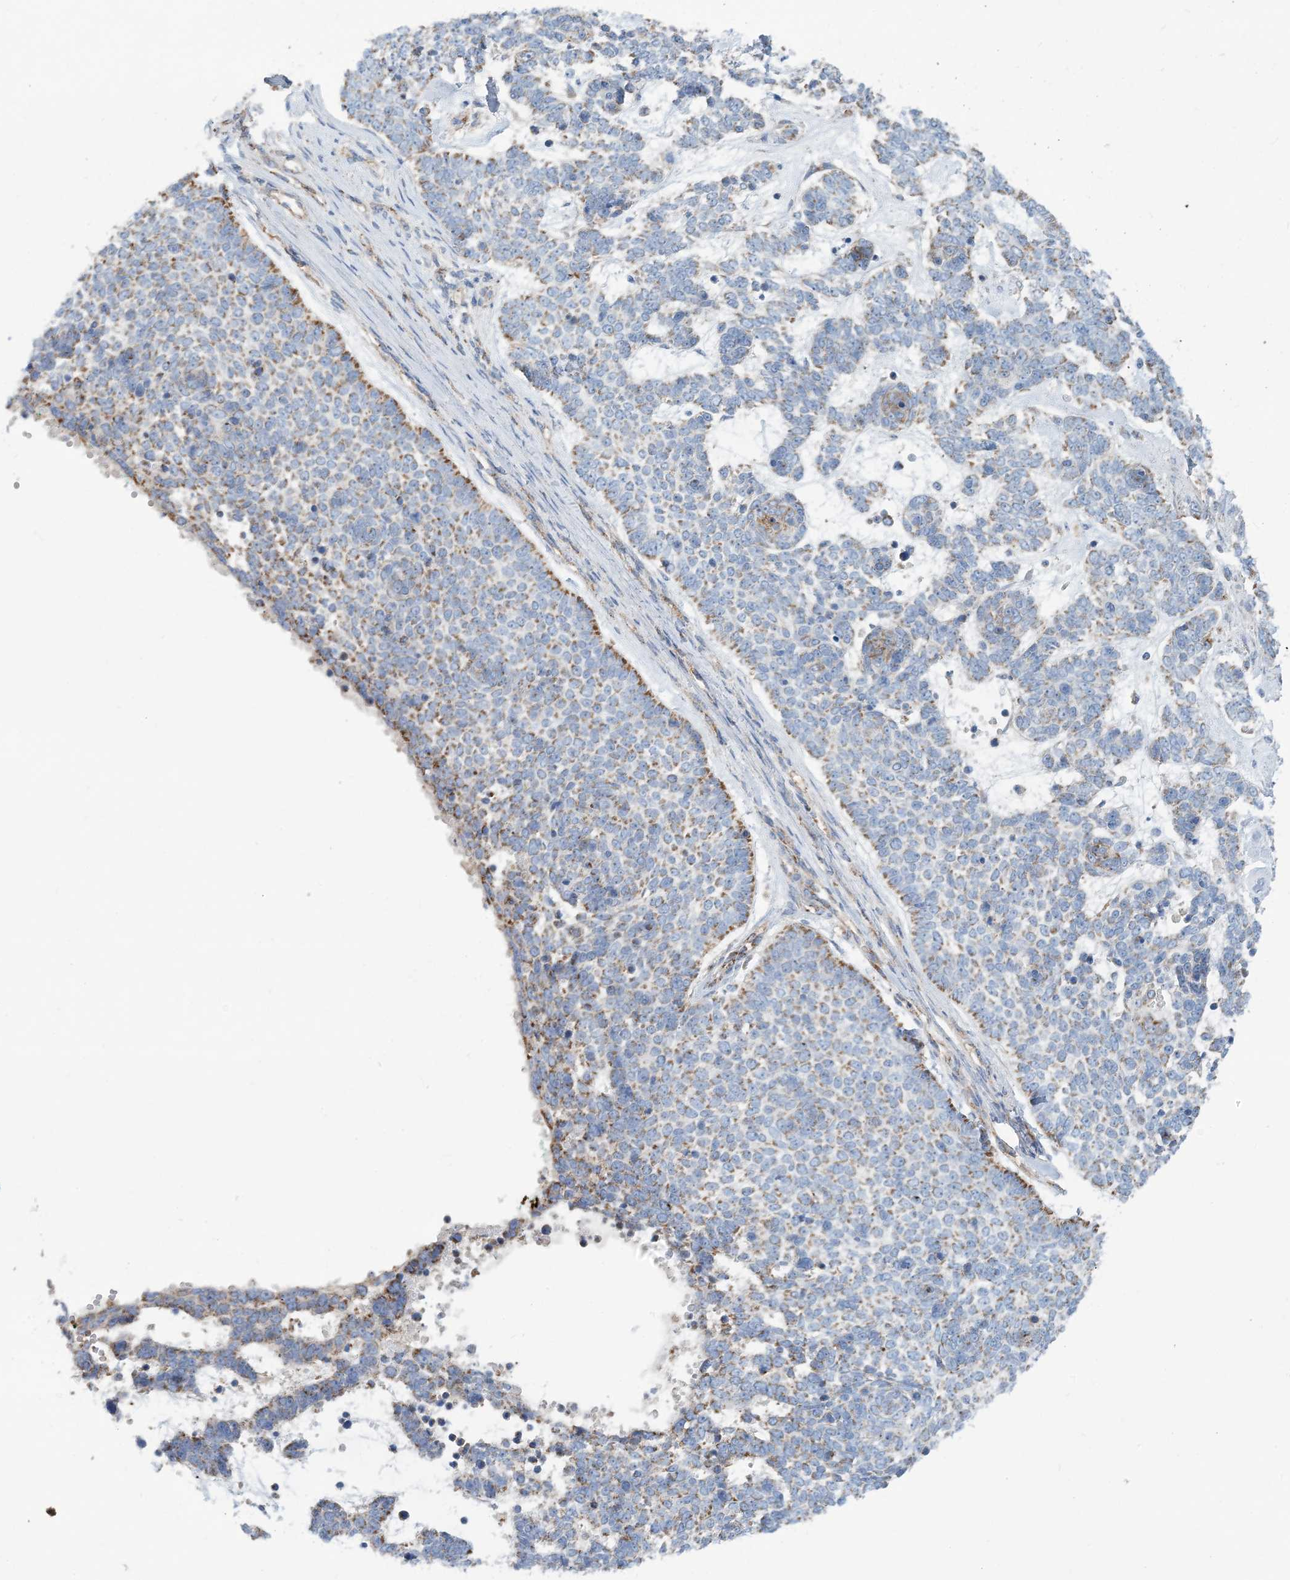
{"staining": {"intensity": "moderate", "quantity": "<25%", "location": "cytoplasmic/membranous"}, "tissue": "skin cancer", "cell_type": "Tumor cells", "image_type": "cancer", "snomed": [{"axis": "morphology", "description": "Basal cell carcinoma"}, {"axis": "topography", "description": "Skin"}], "caption": "Immunohistochemical staining of human skin basal cell carcinoma shows low levels of moderate cytoplasmic/membranous positivity in approximately <25% of tumor cells.", "gene": "PHOSPHO2", "patient": {"sex": "female", "age": 81}}